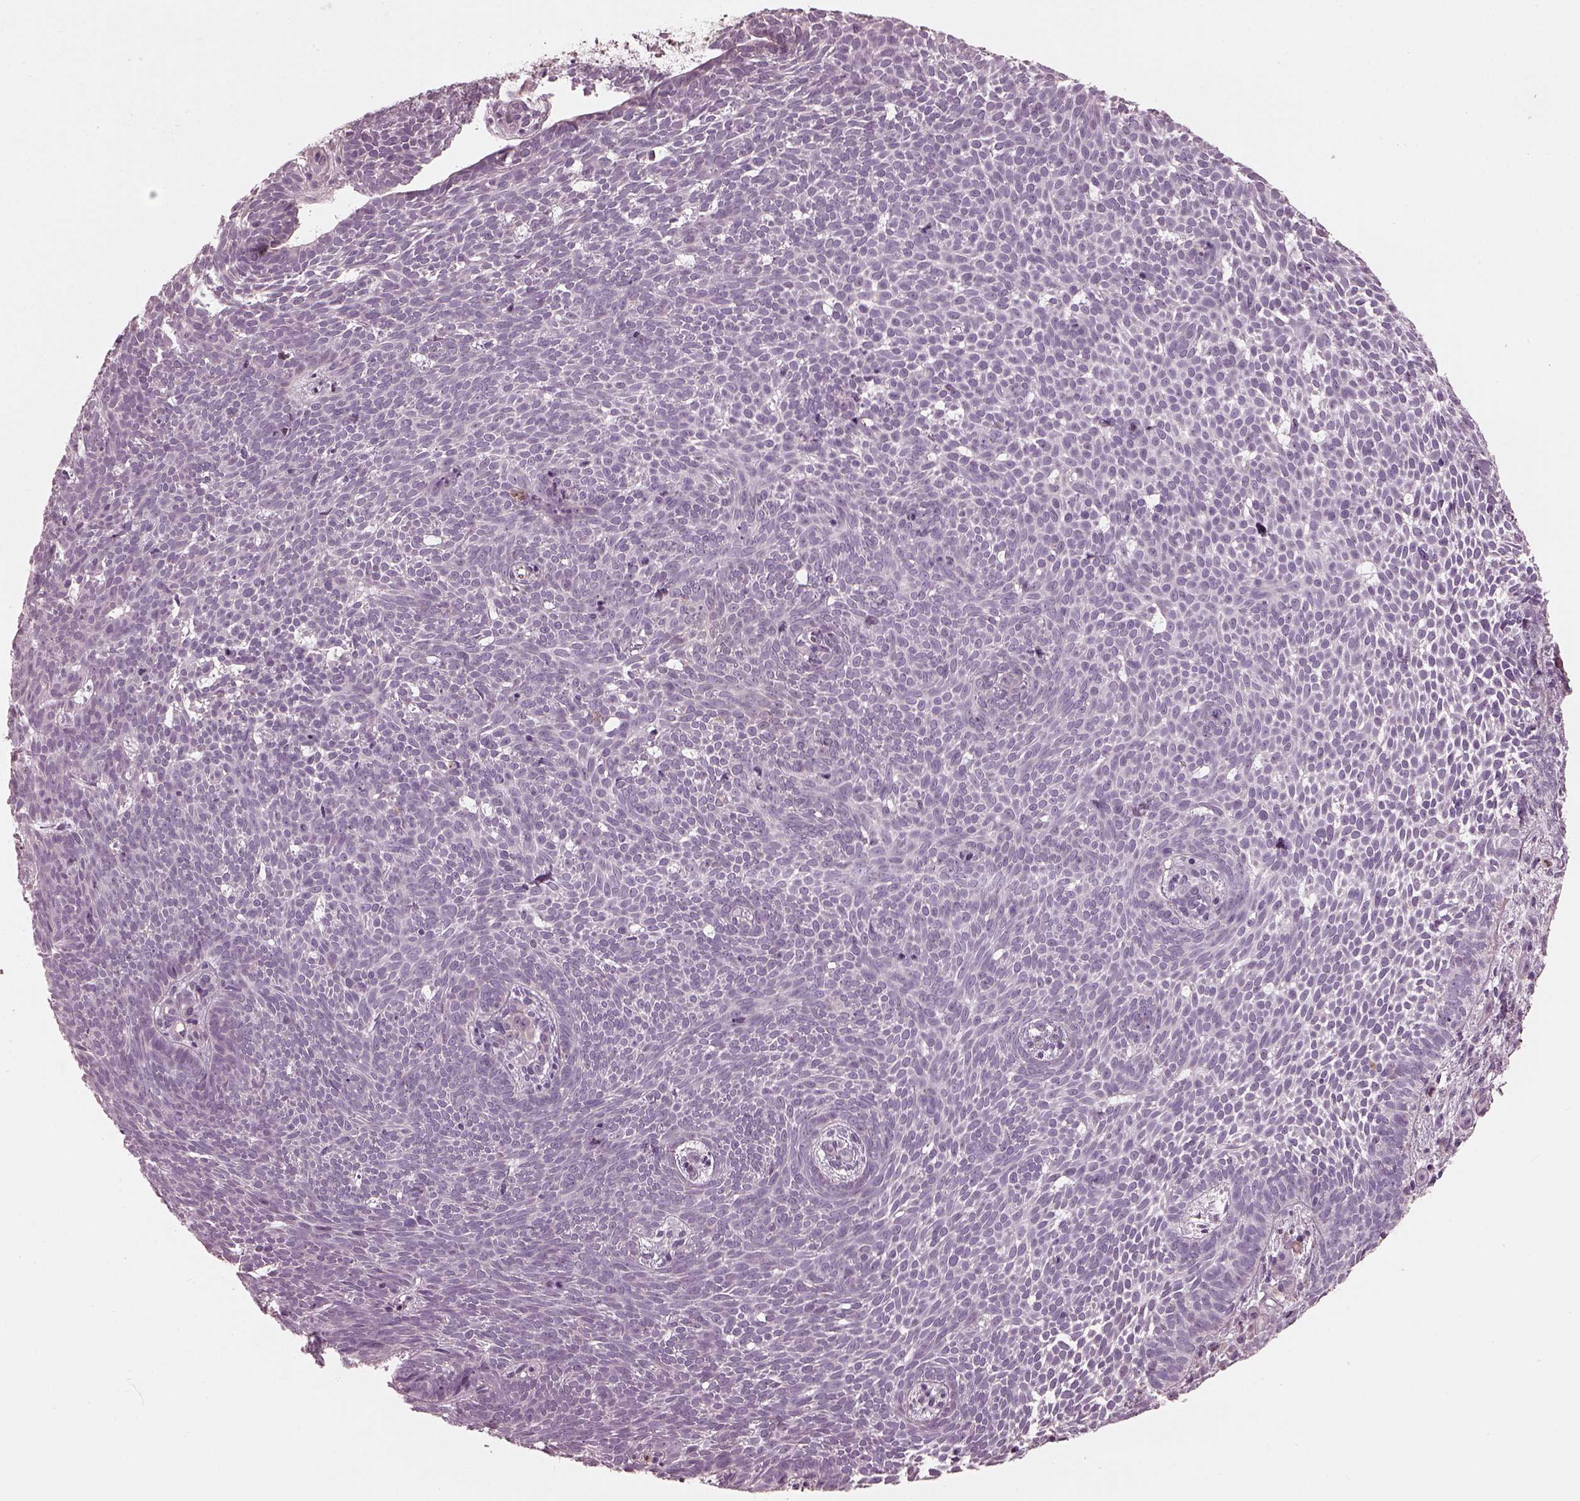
{"staining": {"intensity": "negative", "quantity": "none", "location": "none"}, "tissue": "skin cancer", "cell_type": "Tumor cells", "image_type": "cancer", "snomed": [{"axis": "morphology", "description": "Basal cell carcinoma"}, {"axis": "topography", "description": "Skin"}], "caption": "IHC micrograph of neoplastic tissue: skin basal cell carcinoma stained with DAB exhibits no significant protein staining in tumor cells.", "gene": "OPTC", "patient": {"sex": "male", "age": 59}}